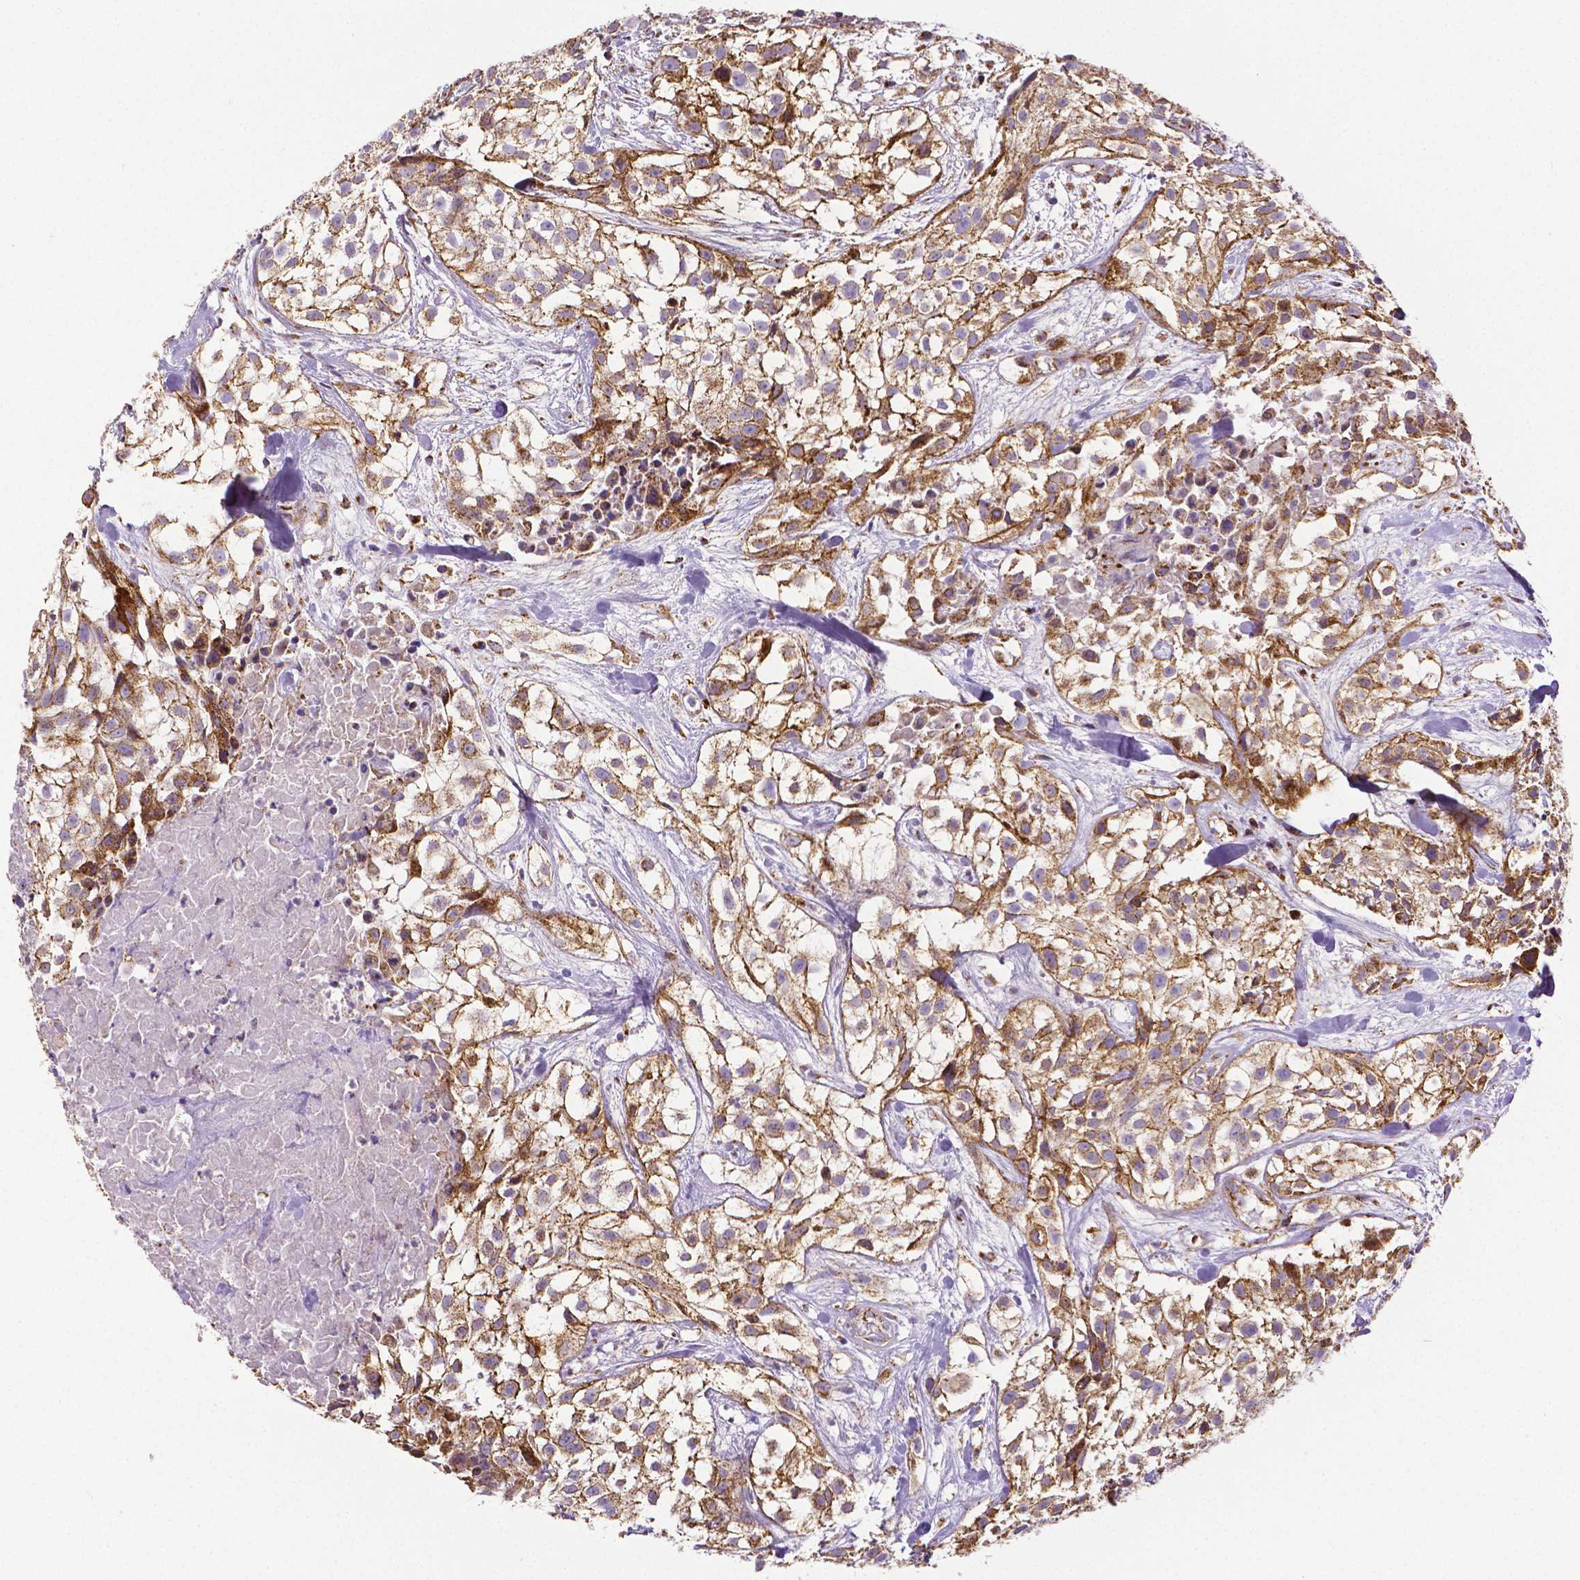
{"staining": {"intensity": "moderate", "quantity": ">75%", "location": "cytoplasmic/membranous"}, "tissue": "urothelial cancer", "cell_type": "Tumor cells", "image_type": "cancer", "snomed": [{"axis": "morphology", "description": "Urothelial carcinoma, High grade"}, {"axis": "topography", "description": "Urinary bladder"}], "caption": "About >75% of tumor cells in urothelial cancer reveal moderate cytoplasmic/membranous protein expression as visualized by brown immunohistochemical staining.", "gene": "MACC1", "patient": {"sex": "male", "age": 56}}